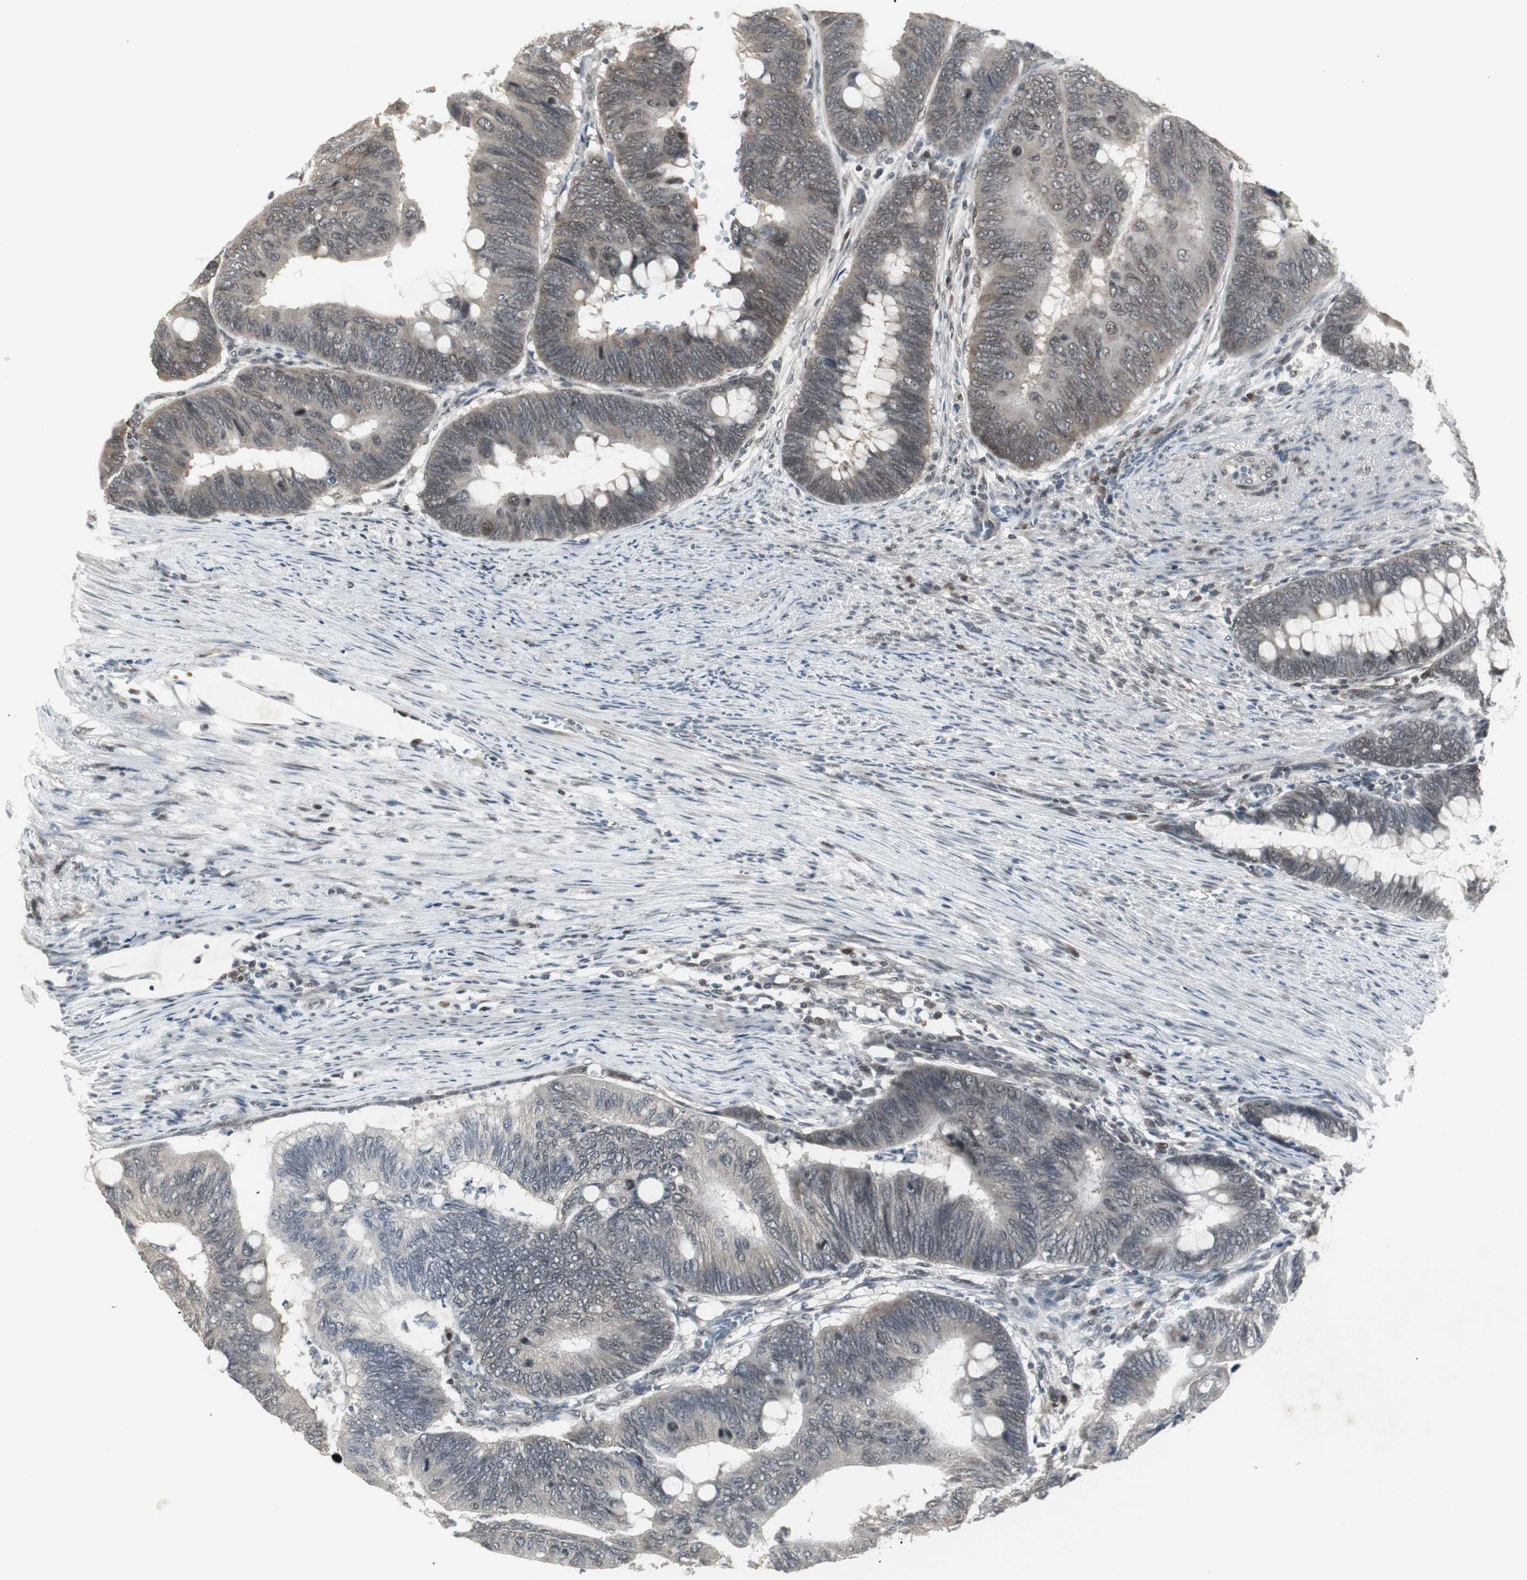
{"staining": {"intensity": "weak", "quantity": "25%-75%", "location": "cytoplasmic/membranous,nuclear"}, "tissue": "colorectal cancer", "cell_type": "Tumor cells", "image_type": "cancer", "snomed": [{"axis": "morphology", "description": "Normal tissue, NOS"}, {"axis": "morphology", "description": "Adenocarcinoma, NOS"}, {"axis": "topography", "description": "Rectum"}, {"axis": "topography", "description": "Peripheral nerve tissue"}], "caption": "Immunohistochemistry micrograph of human adenocarcinoma (colorectal) stained for a protein (brown), which displays low levels of weak cytoplasmic/membranous and nuclear positivity in approximately 25%-75% of tumor cells.", "gene": "MPG", "patient": {"sex": "male", "age": 92}}